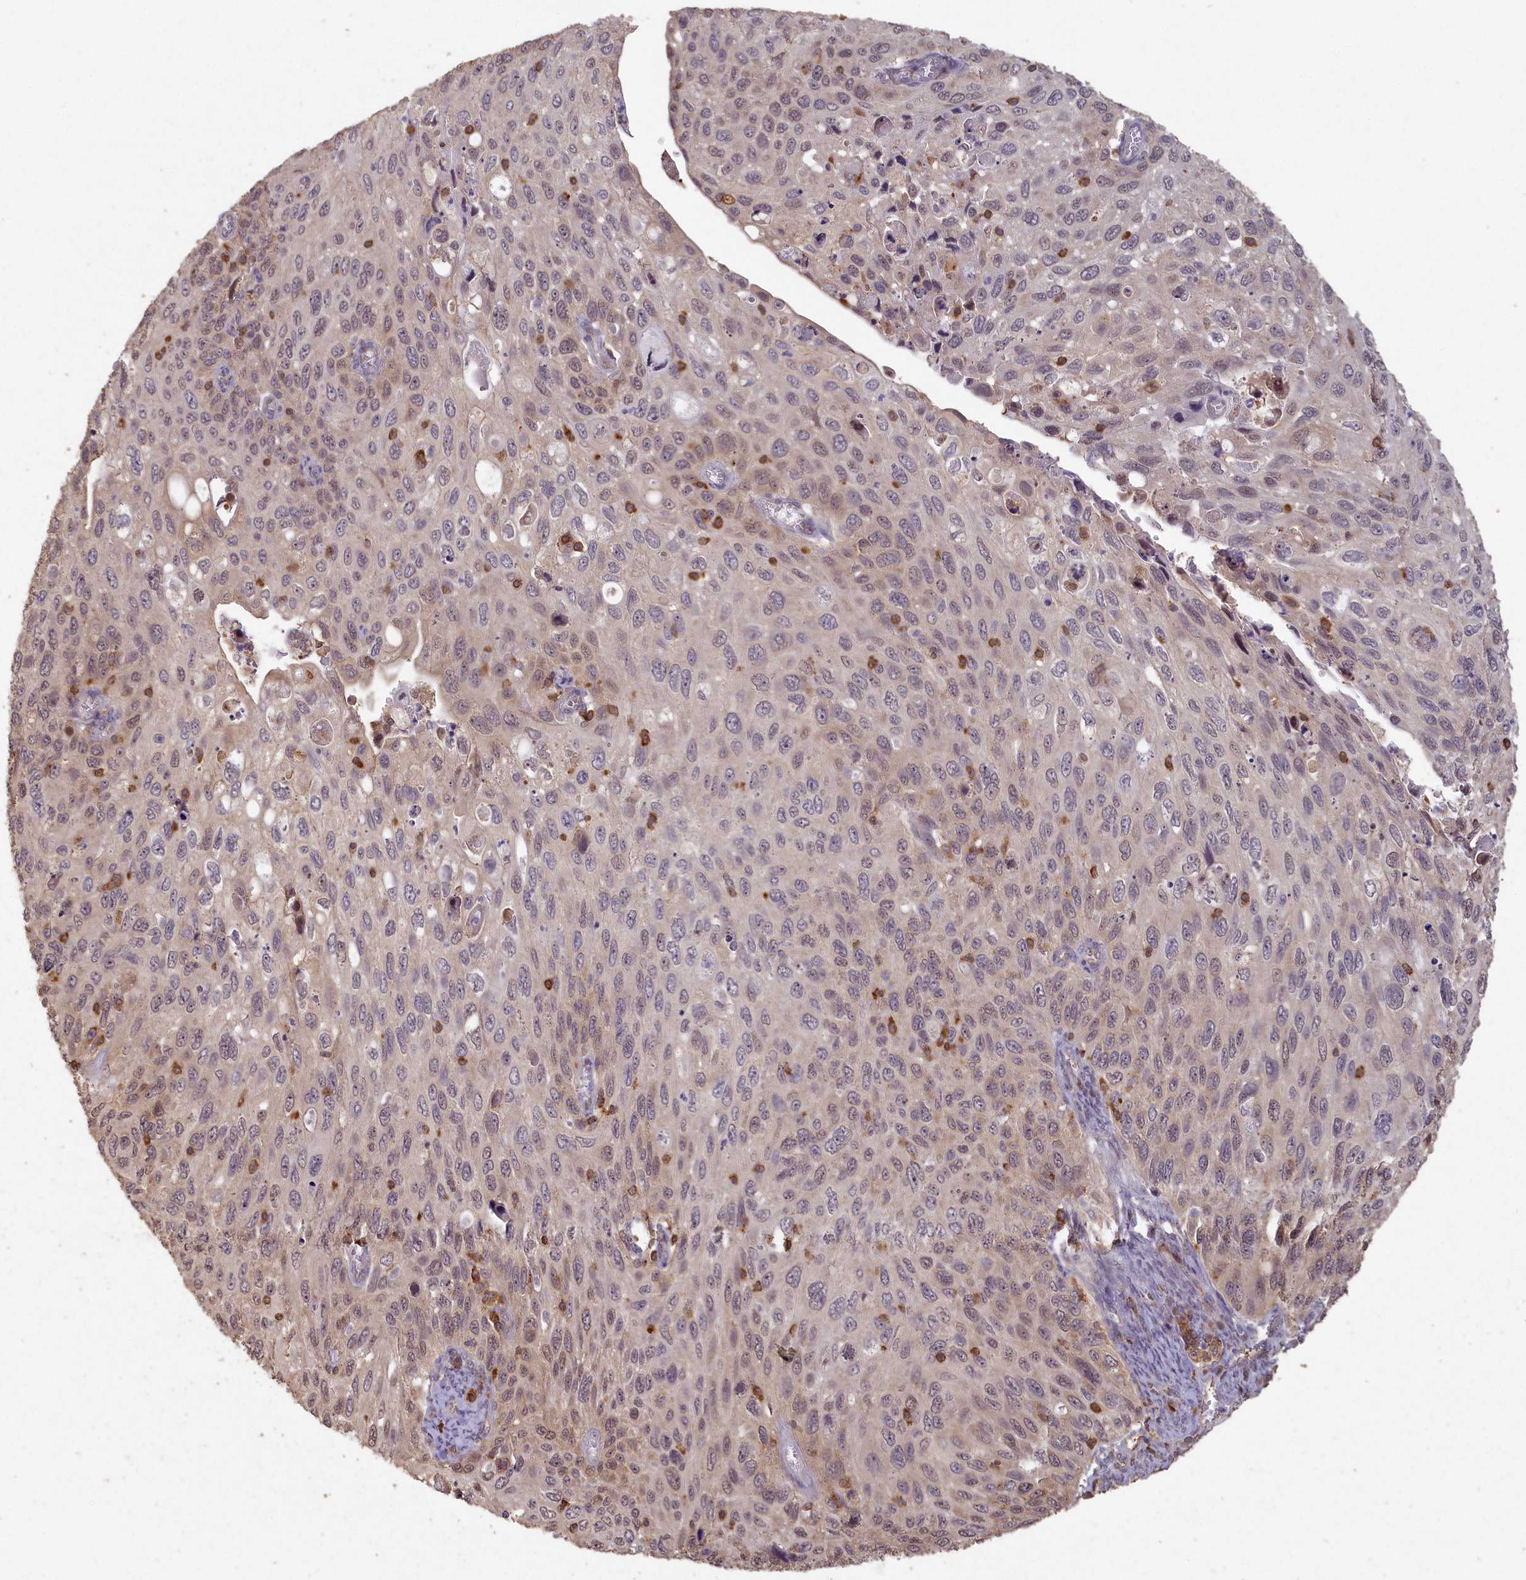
{"staining": {"intensity": "weak", "quantity": "<25%", "location": "cytoplasmic/membranous,nuclear"}, "tissue": "cervical cancer", "cell_type": "Tumor cells", "image_type": "cancer", "snomed": [{"axis": "morphology", "description": "Squamous cell carcinoma, NOS"}, {"axis": "topography", "description": "Cervix"}], "caption": "Tumor cells are negative for protein expression in human cervical cancer (squamous cell carcinoma).", "gene": "MADD", "patient": {"sex": "female", "age": 70}}